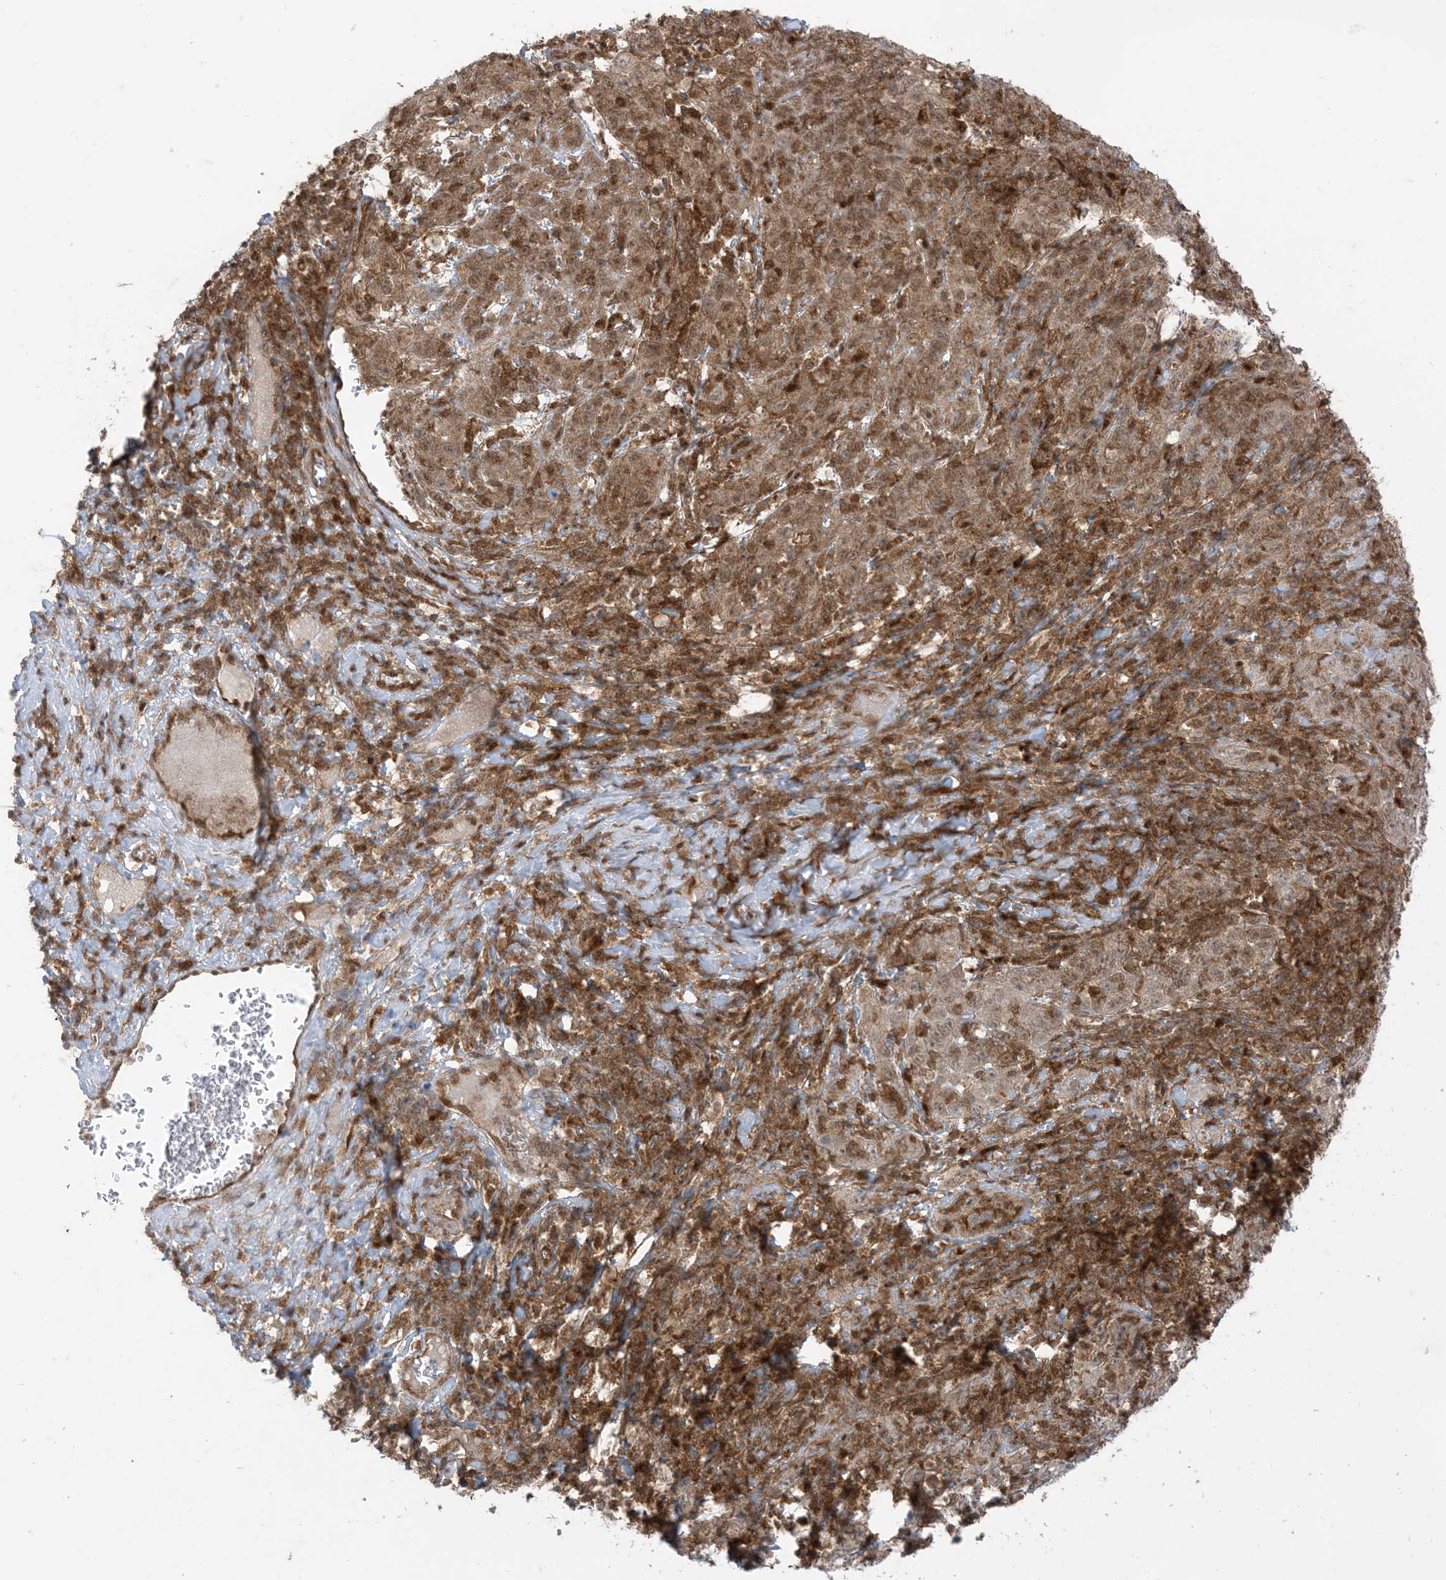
{"staining": {"intensity": "moderate", "quantity": "<25%", "location": "cytoplasmic/membranous,nuclear"}, "tissue": "cervical cancer", "cell_type": "Tumor cells", "image_type": "cancer", "snomed": [{"axis": "morphology", "description": "Squamous cell carcinoma, NOS"}, {"axis": "topography", "description": "Cervix"}], "caption": "About <25% of tumor cells in squamous cell carcinoma (cervical) show moderate cytoplasmic/membranous and nuclear protein positivity as visualized by brown immunohistochemical staining.", "gene": "PTPA", "patient": {"sex": "female", "age": 46}}